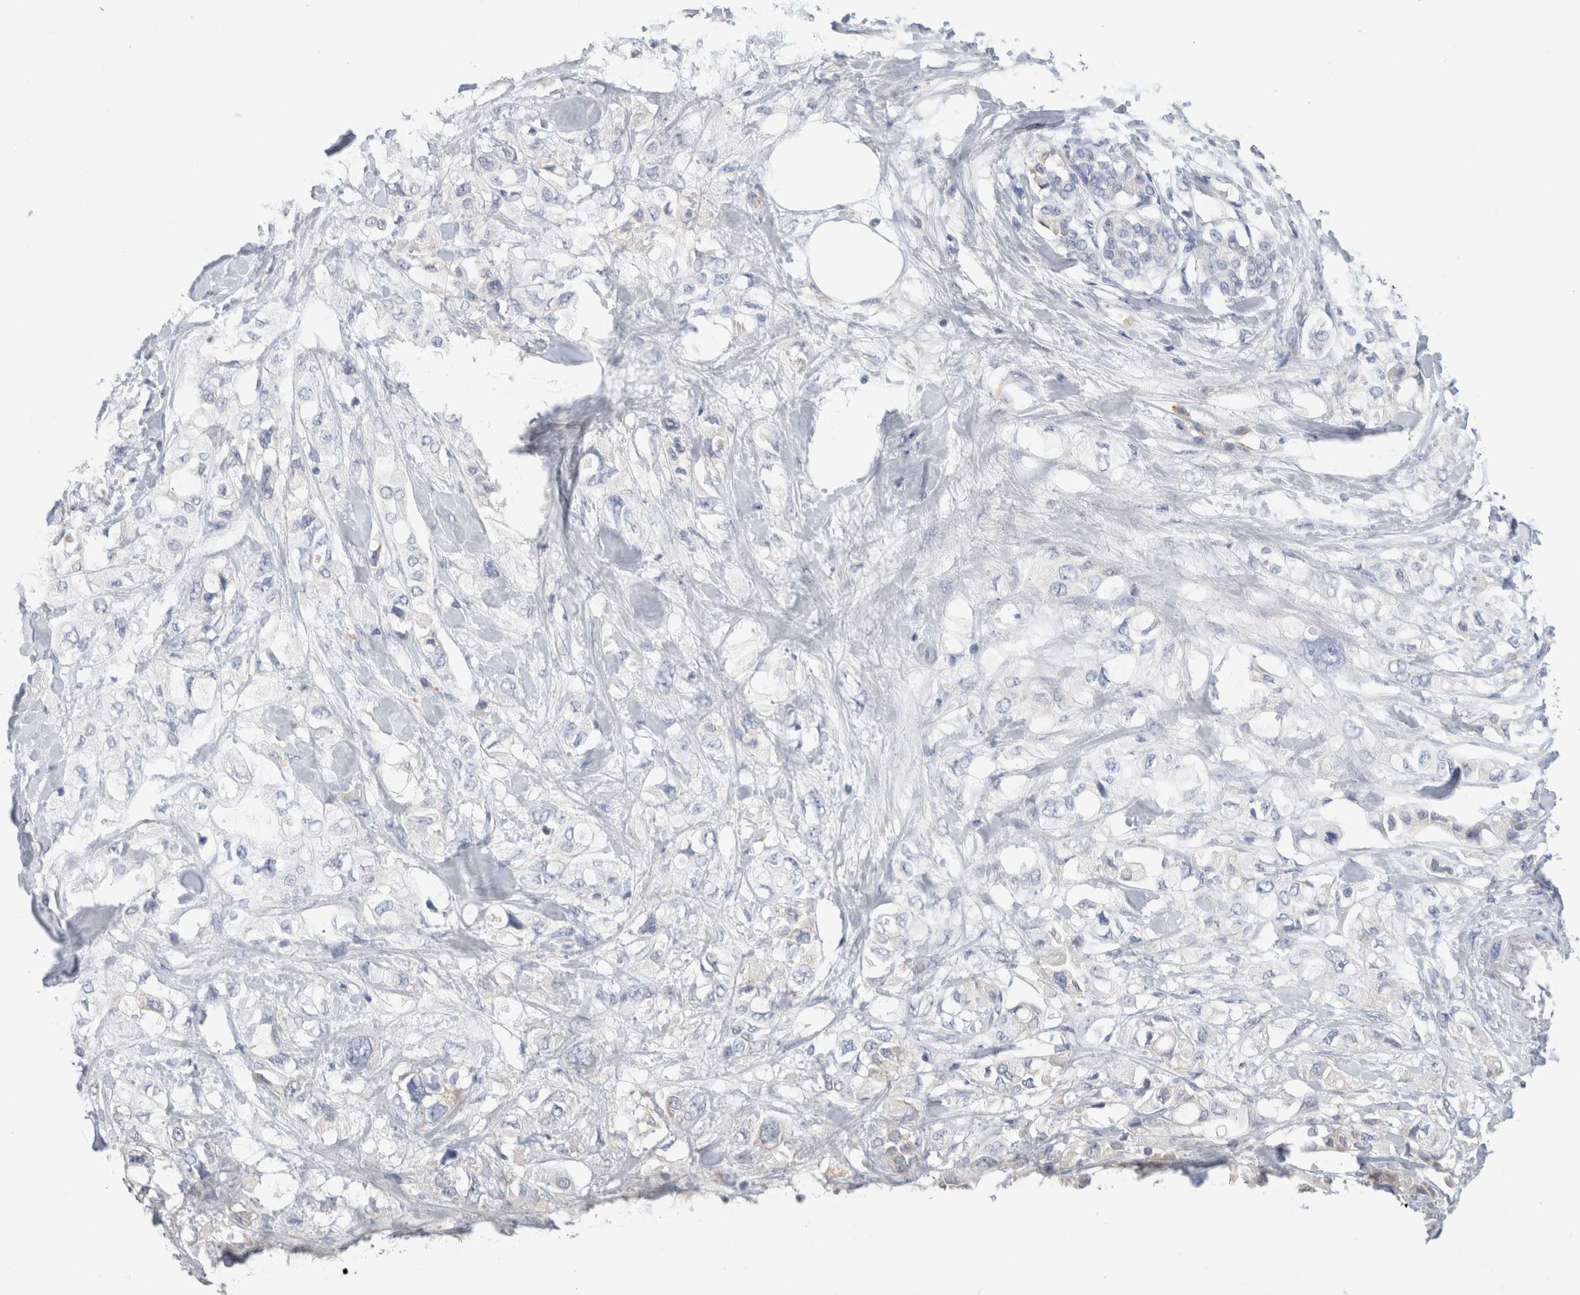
{"staining": {"intensity": "negative", "quantity": "none", "location": "none"}, "tissue": "pancreatic cancer", "cell_type": "Tumor cells", "image_type": "cancer", "snomed": [{"axis": "morphology", "description": "Adenocarcinoma, NOS"}, {"axis": "topography", "description": "Pancreas"}], "caption": "This is an immunohistochemistry image of pancreatic adenocarcinoma. There is no staining in tumor cells.", "gene": "SCGB1A1", "patient": {"sex": "female", "age": 56}}